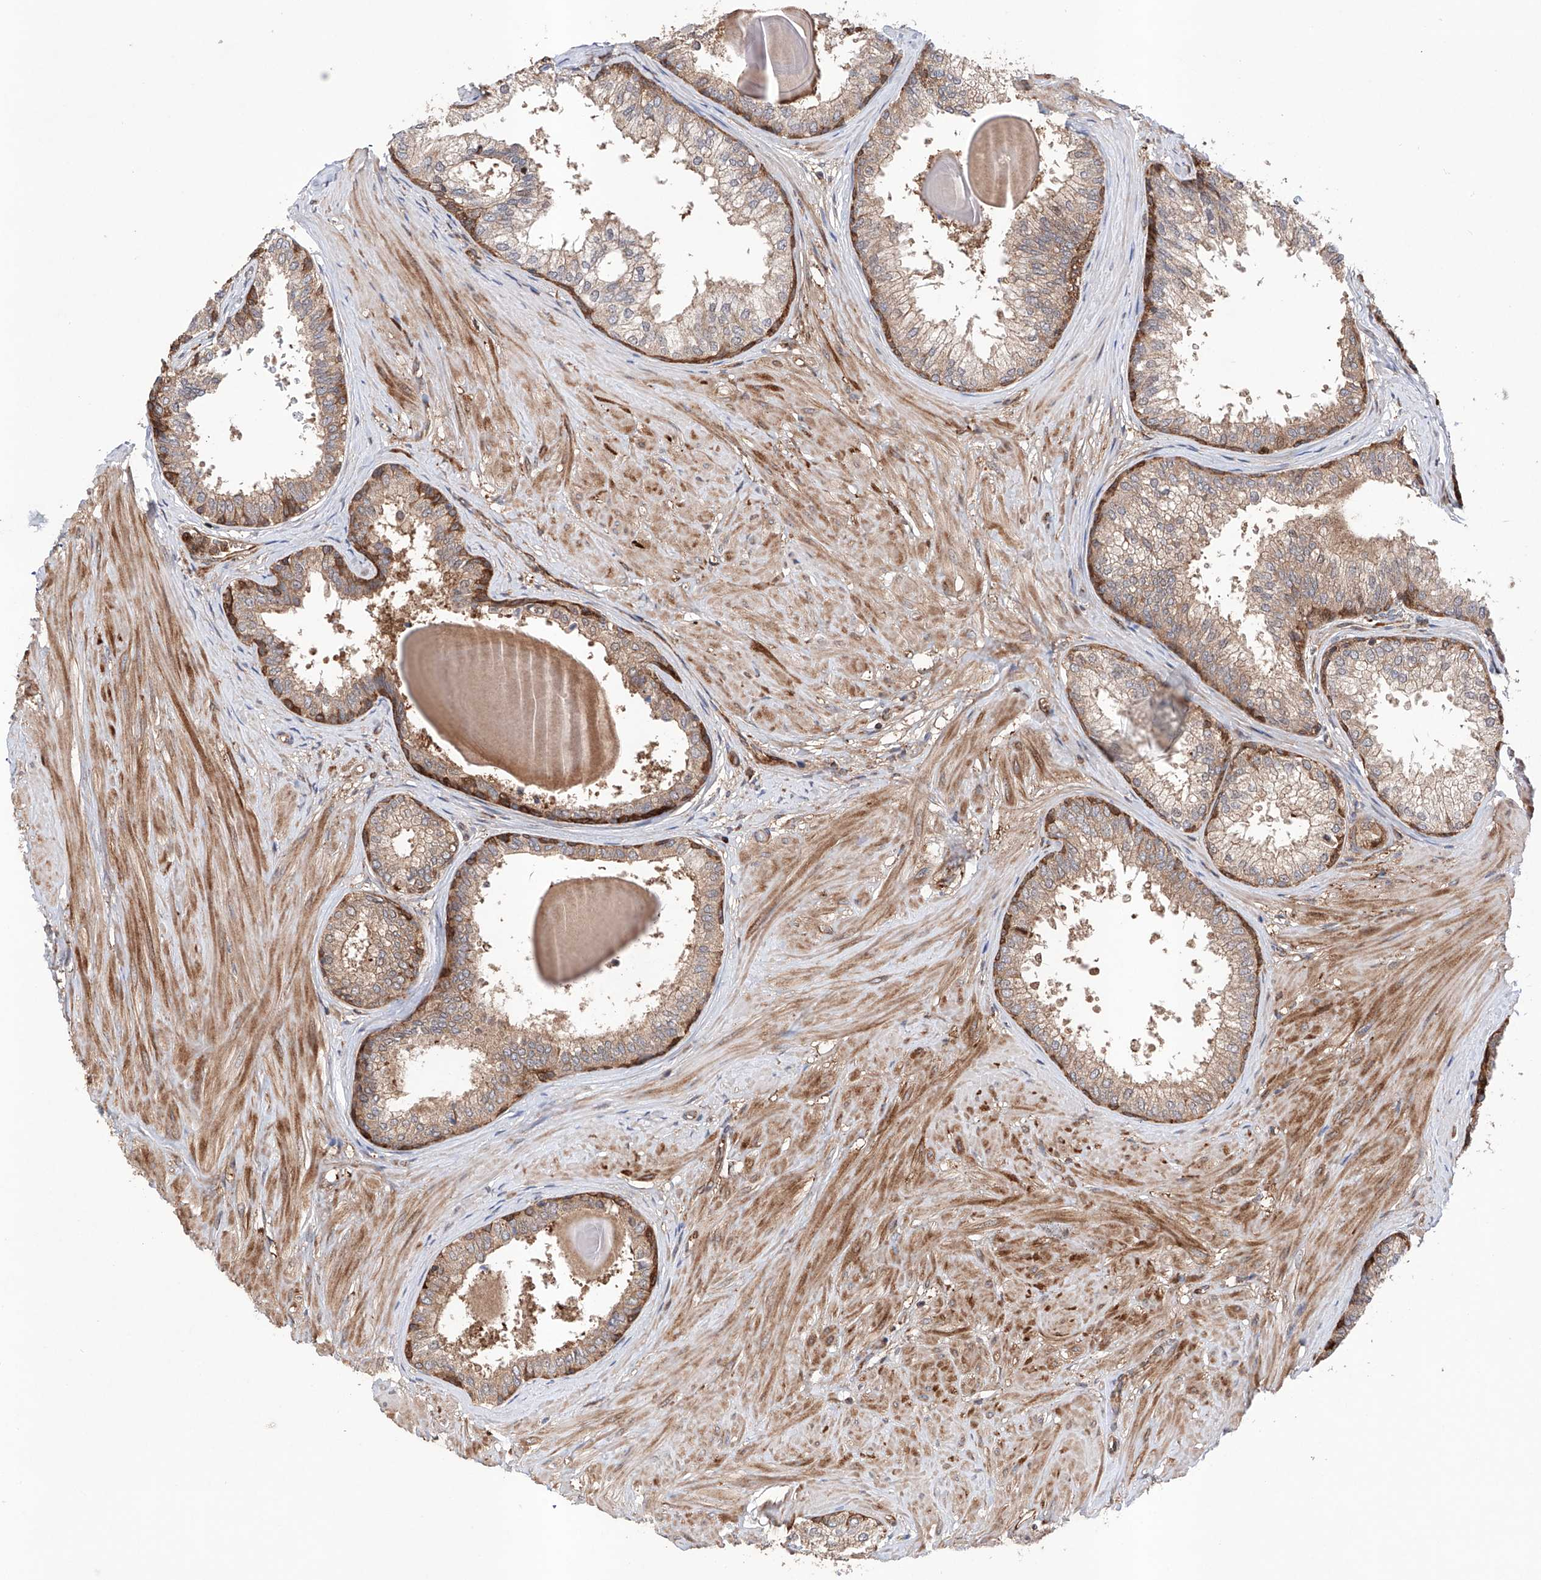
{"staining": {"intensity": "strong", "quantity": ">75%", "location": "cytoplasmic/membranous"}, "tissue": "prostate", "cell_type": "Glandular cells", "image_type": "normal", "snomed": [{"axis": "morphology", "description": "Normal tissue, NOS"}, {"axis": "topography", "description": "Prostate"}], "caption": "IHC (DAB (3,3'-diaminobenzidine)) staining of normal prostate reveals strong cytoplasmic/membranous protein positivity in about >75% of glandular cells. (Stains: DAB in brown, nuclei in blue, Microscopy: brightfield microscopy at high magnification).", "gene": "TIMM23", "patient": {"sex": "male", "age": 48}}